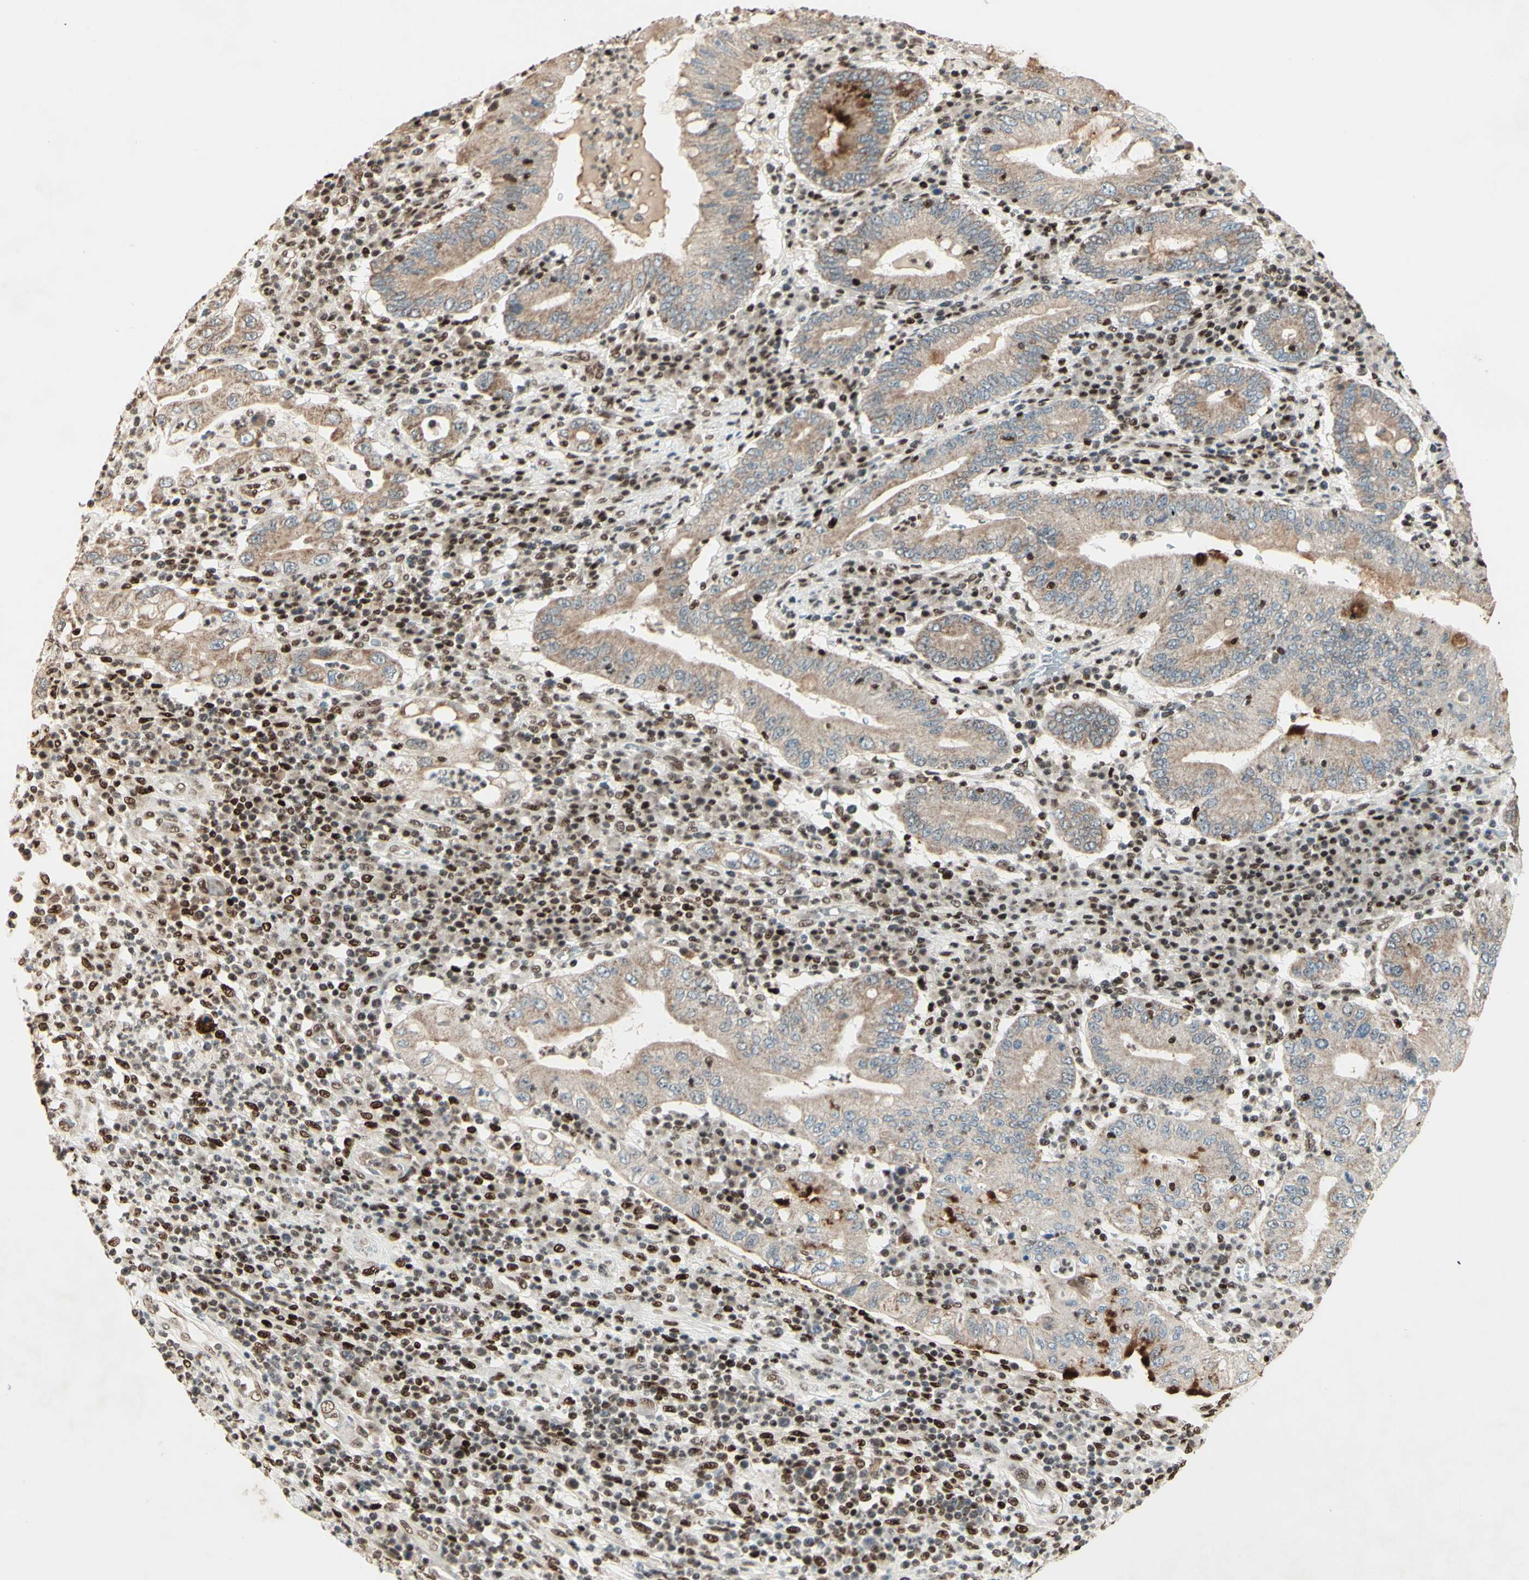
{"staining": {"intensity": "weak", "quantity": ">75%", "location": "cytoplasmic/membranous"}, "tissue": "stomach cancer", "cell_type": "Tumor cells", "image_type": "cancer", "snomed": [{"axis": "morphology", "description": "Normal tissue, NOS"}, {"axis": "morphology", "description": "Adenocarcinoma, NOS"}, {"axis": "topography", "description": "Esophagus"}, {"axis": "topography", "description": "Stomach, upper"}, {"axis": "topography", "description": "Peripheral nerve tissue"}], "caption": "An immunohistochemistry micrograph of neoplastic tissue is shown. Protein staining in brown highlights weak cytoplasmic/membranous positivity in adenocarcinoma (stomach) within tumor cells.", "gene": "NR3C1", "patient": {"sex": "male", "age": 62}}